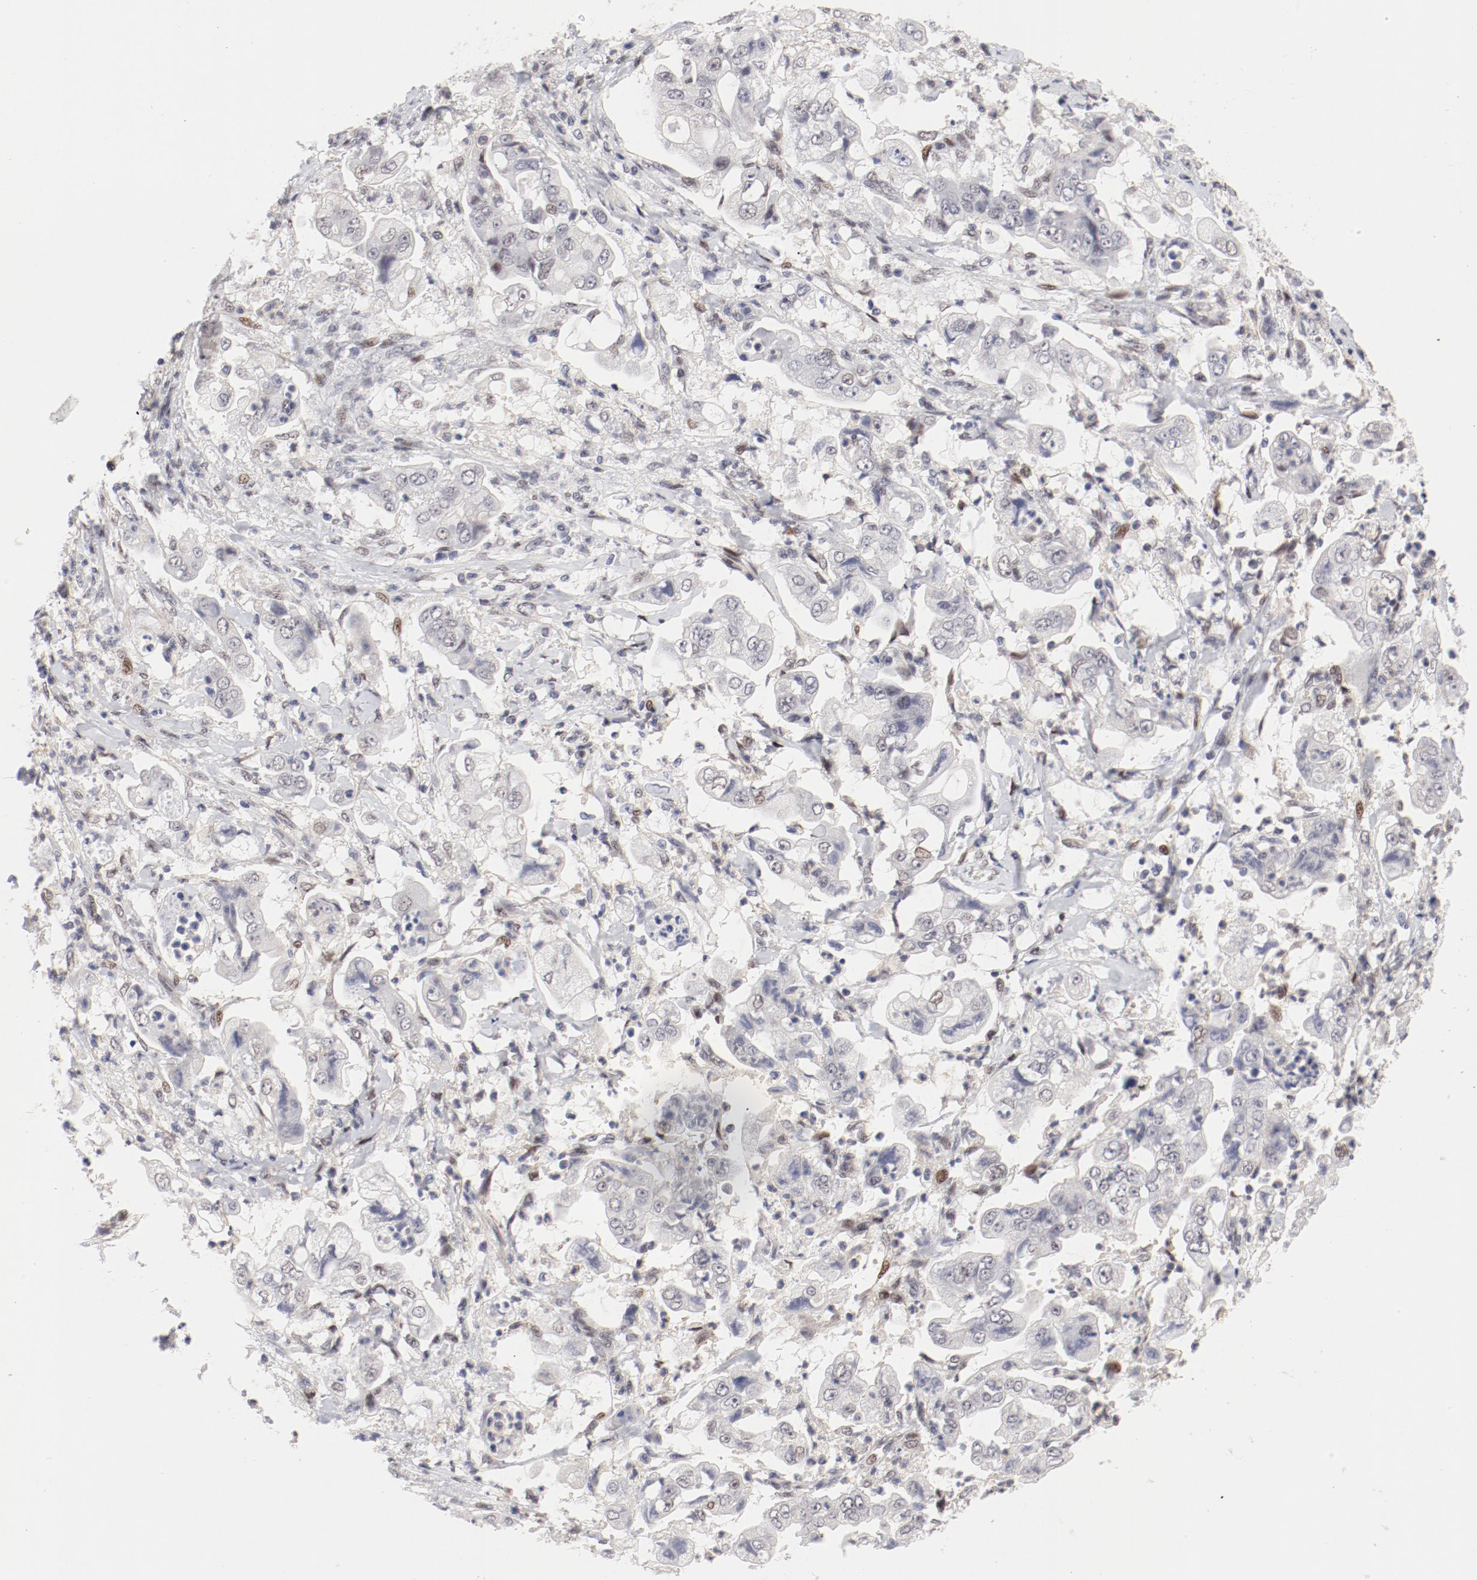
{"staining": {"intensity": "negative", "quantity": "none", "location": "none"}, "tissue": "stomach cancer", "cell_type": "Tumor cells", "image_type": "cancer", "snomed": [{"axis": "morphology", "description": "Adenocarcinoma, NOS"}, {"axis": "topography", "description": "Stomach"}], "caption": "Tumor cells show no significant expression in stomach cancer.", "gene": "FSCB", "patient": {"sex": "male", "age": 62}}